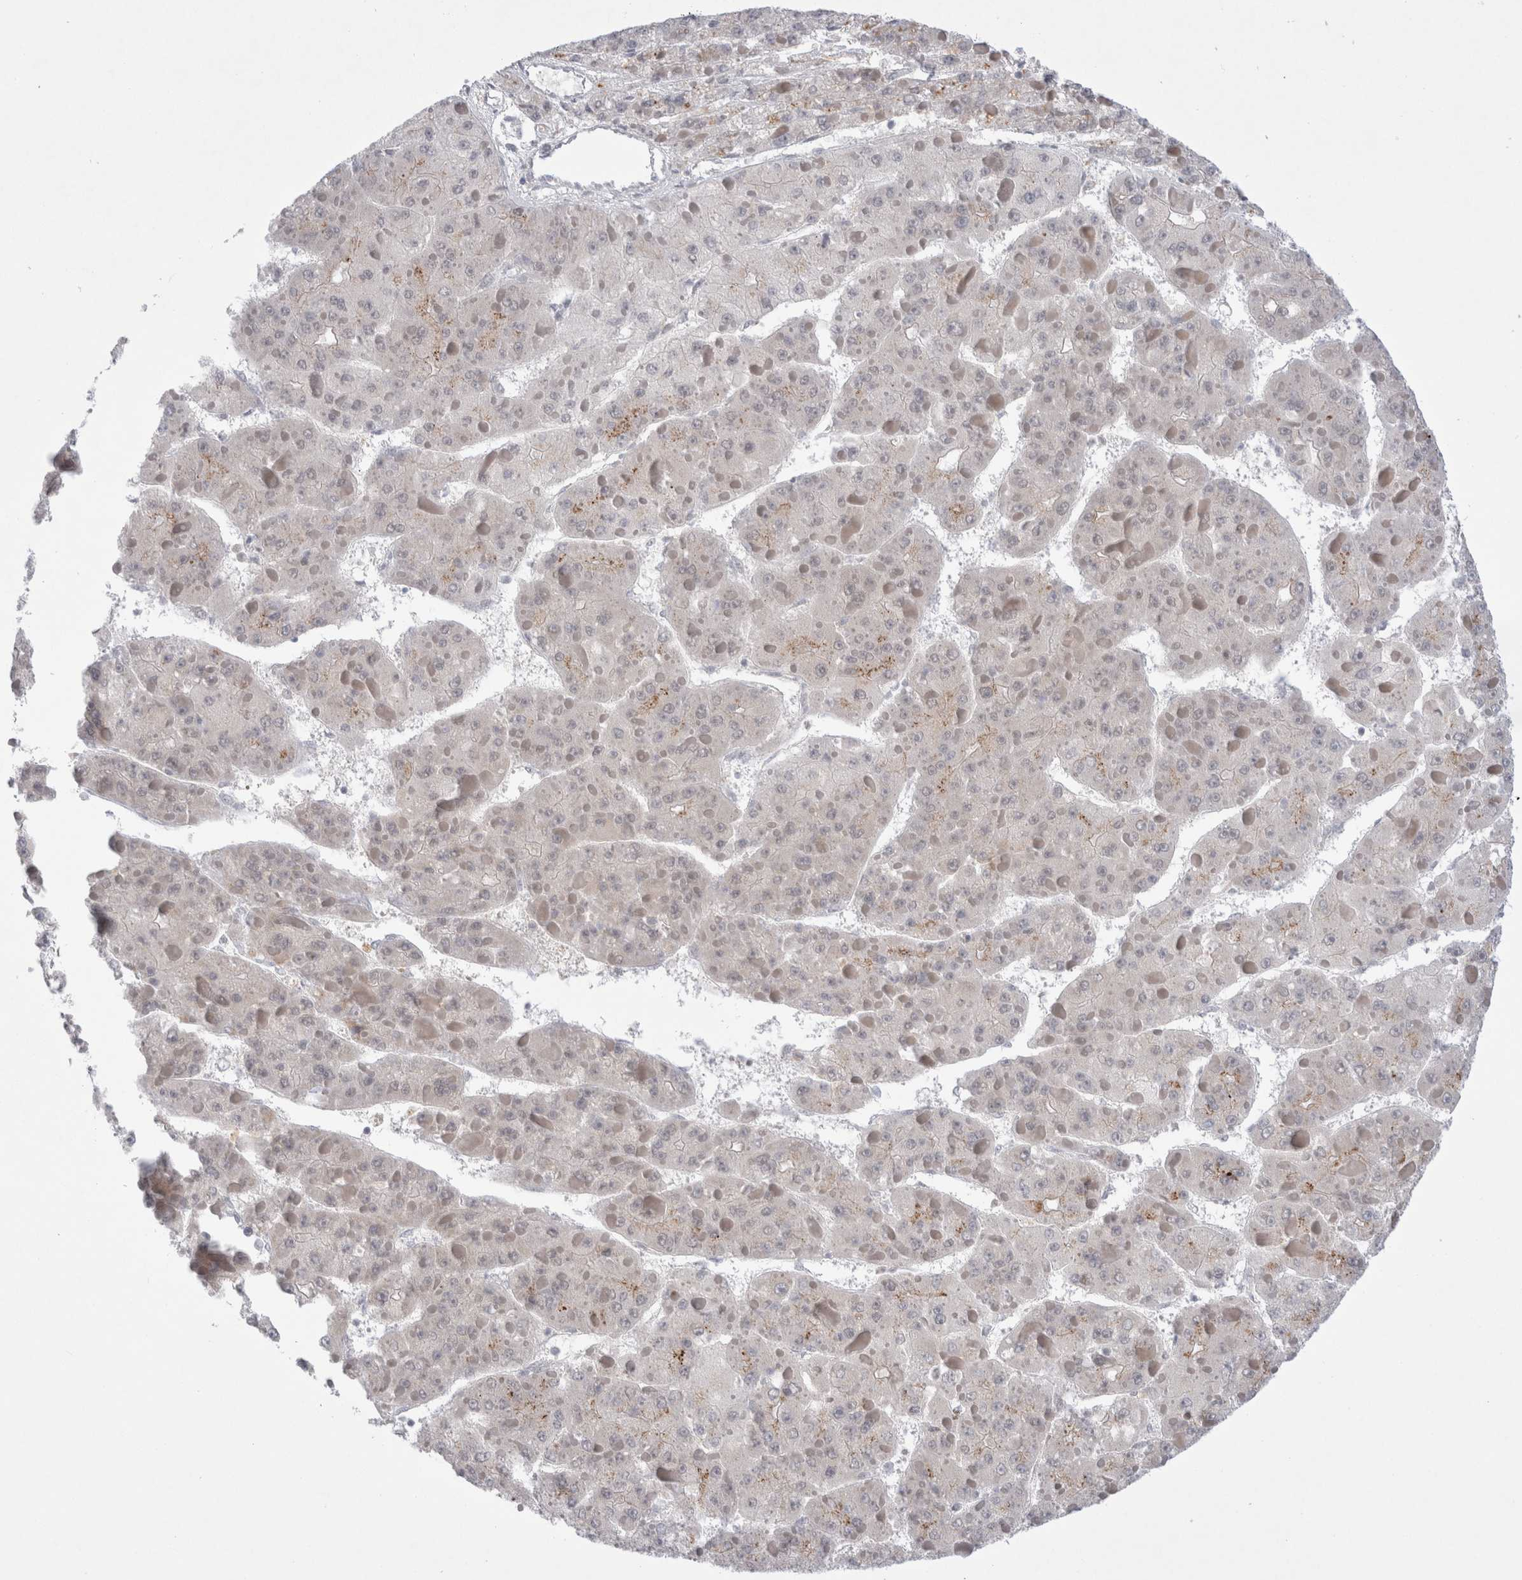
{"staining": {"intensity": "negative", "quantity": "none", "location": "none"}, "tissue": "liver cancer", "cell_type": "Tumor cells", "image_type": "cancer", "snomed": [{"axis": "morphology", "description": "Carcinoma, Hepatocellular, NOS"}, {"axis": "topography", "description": "Liver"}], "caption": "An immunohistochemistry (IHC) histopathology image of liver hepatocellular carcinoma is shown. There is no staining in tumor cells of liver hepatocellular carcinoma. (Brightfield microscopy of DAB (3,3'-diaminobenzidine) immunohistochemistry (IHC) at high magnification).", "gene": "CERS5", "patient": {"sex": "female", "age": 73}}